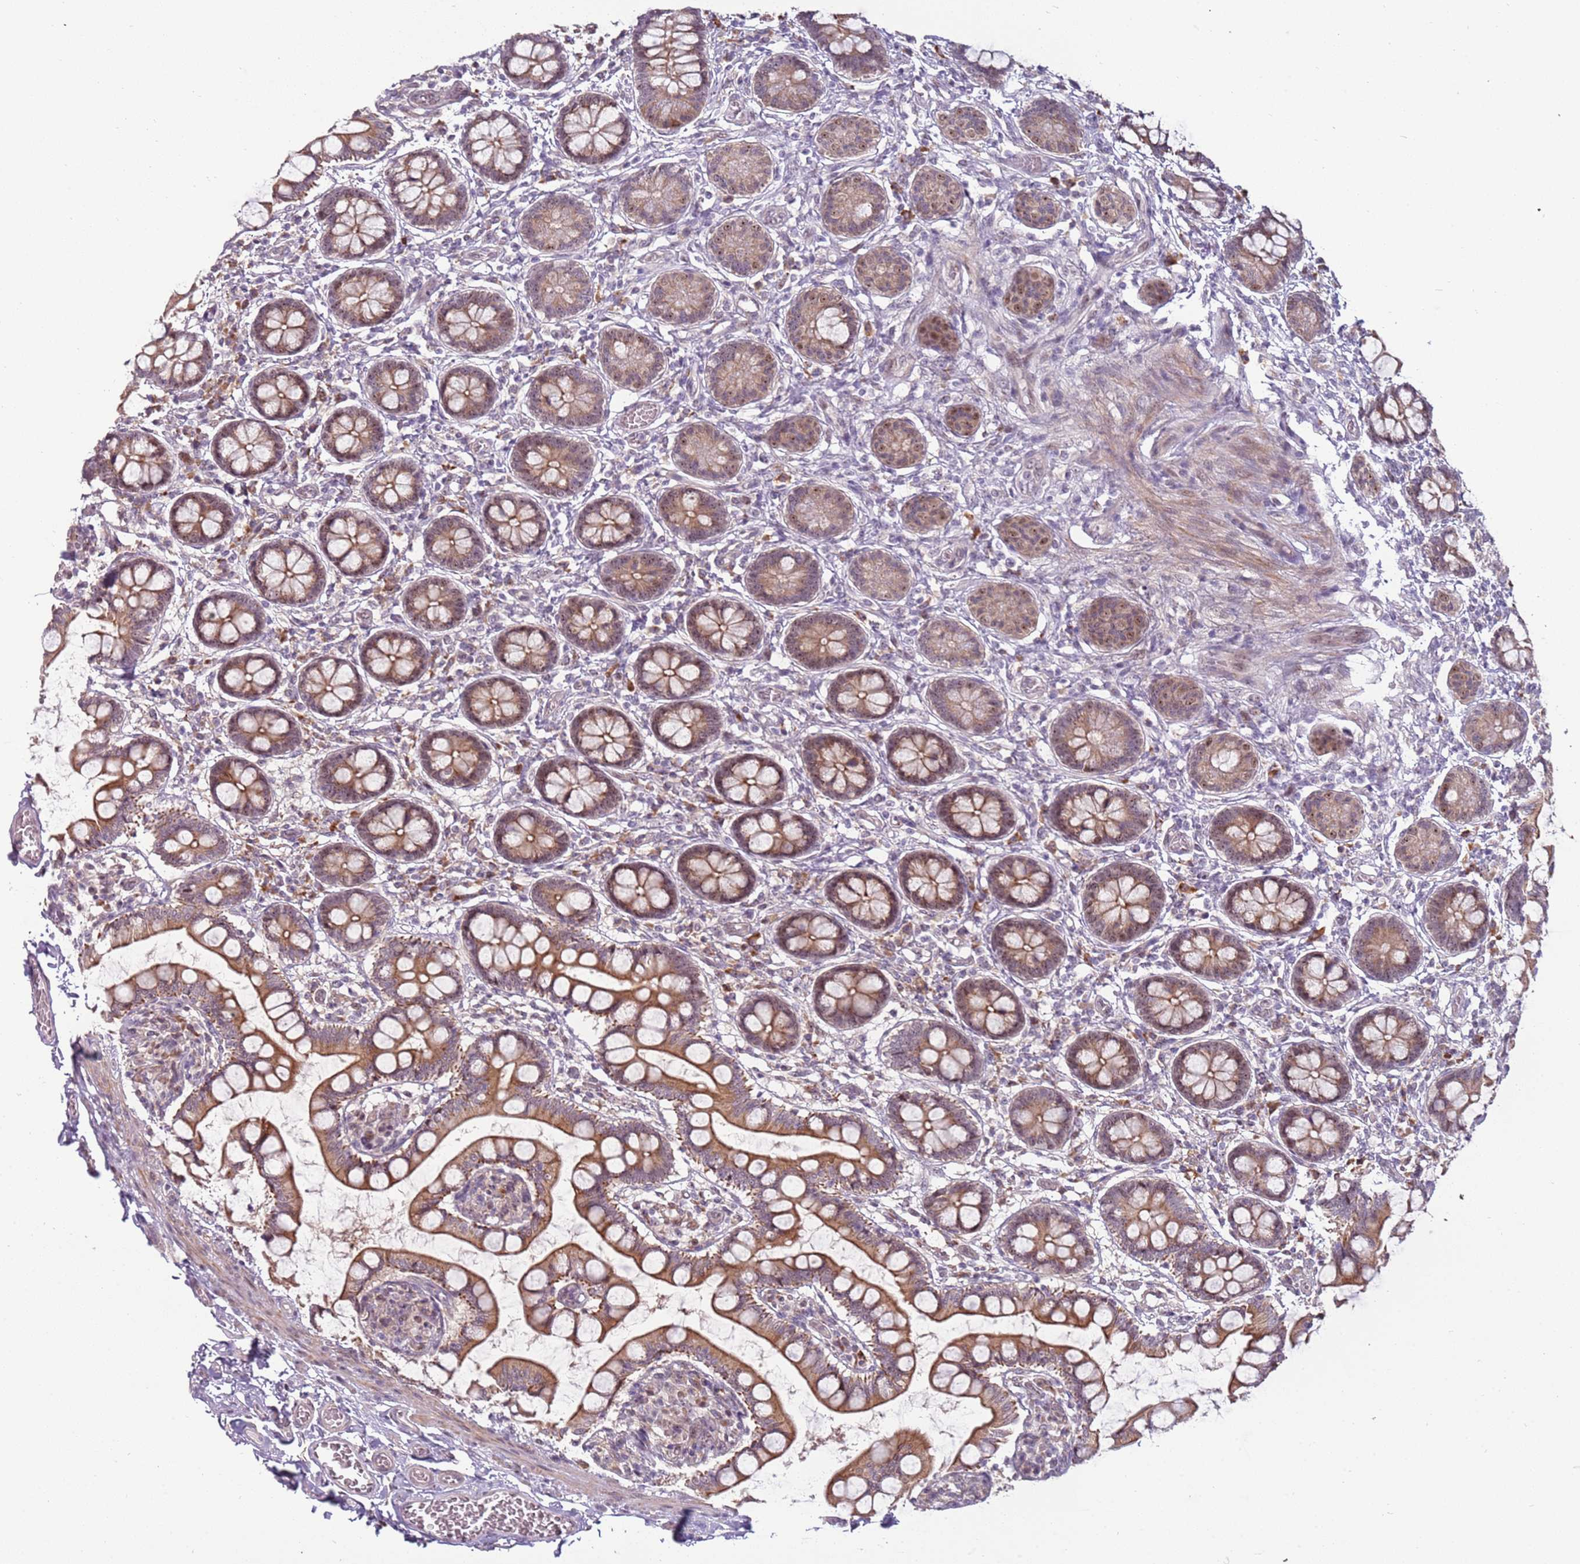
{"staining": {"intensity": "moderate", "quantity": ">75%", "location": "cytoplasmic/membranous,nuclear"}, "tissue": "small intestine", "cell_type": "Glandular cells", "image_type": "normal", "snomed": [{"axis": "morphology", "description": "Normal tissue, NOS"}, {"axis": "topography", "description": "Small intestine"}], "caption": "Immunohistochemistry (DAB (3,3'-diaminobenzidine)) staining of unremarkable small intestine shows moderate cytoplasmic/membranous,nuclear protein staining in approximately >75% of glandular cells. (IHC, brightfield microscopy, high magnification).", "gene": "UCMA", "patient": {"sex": "male", "age": 52}}